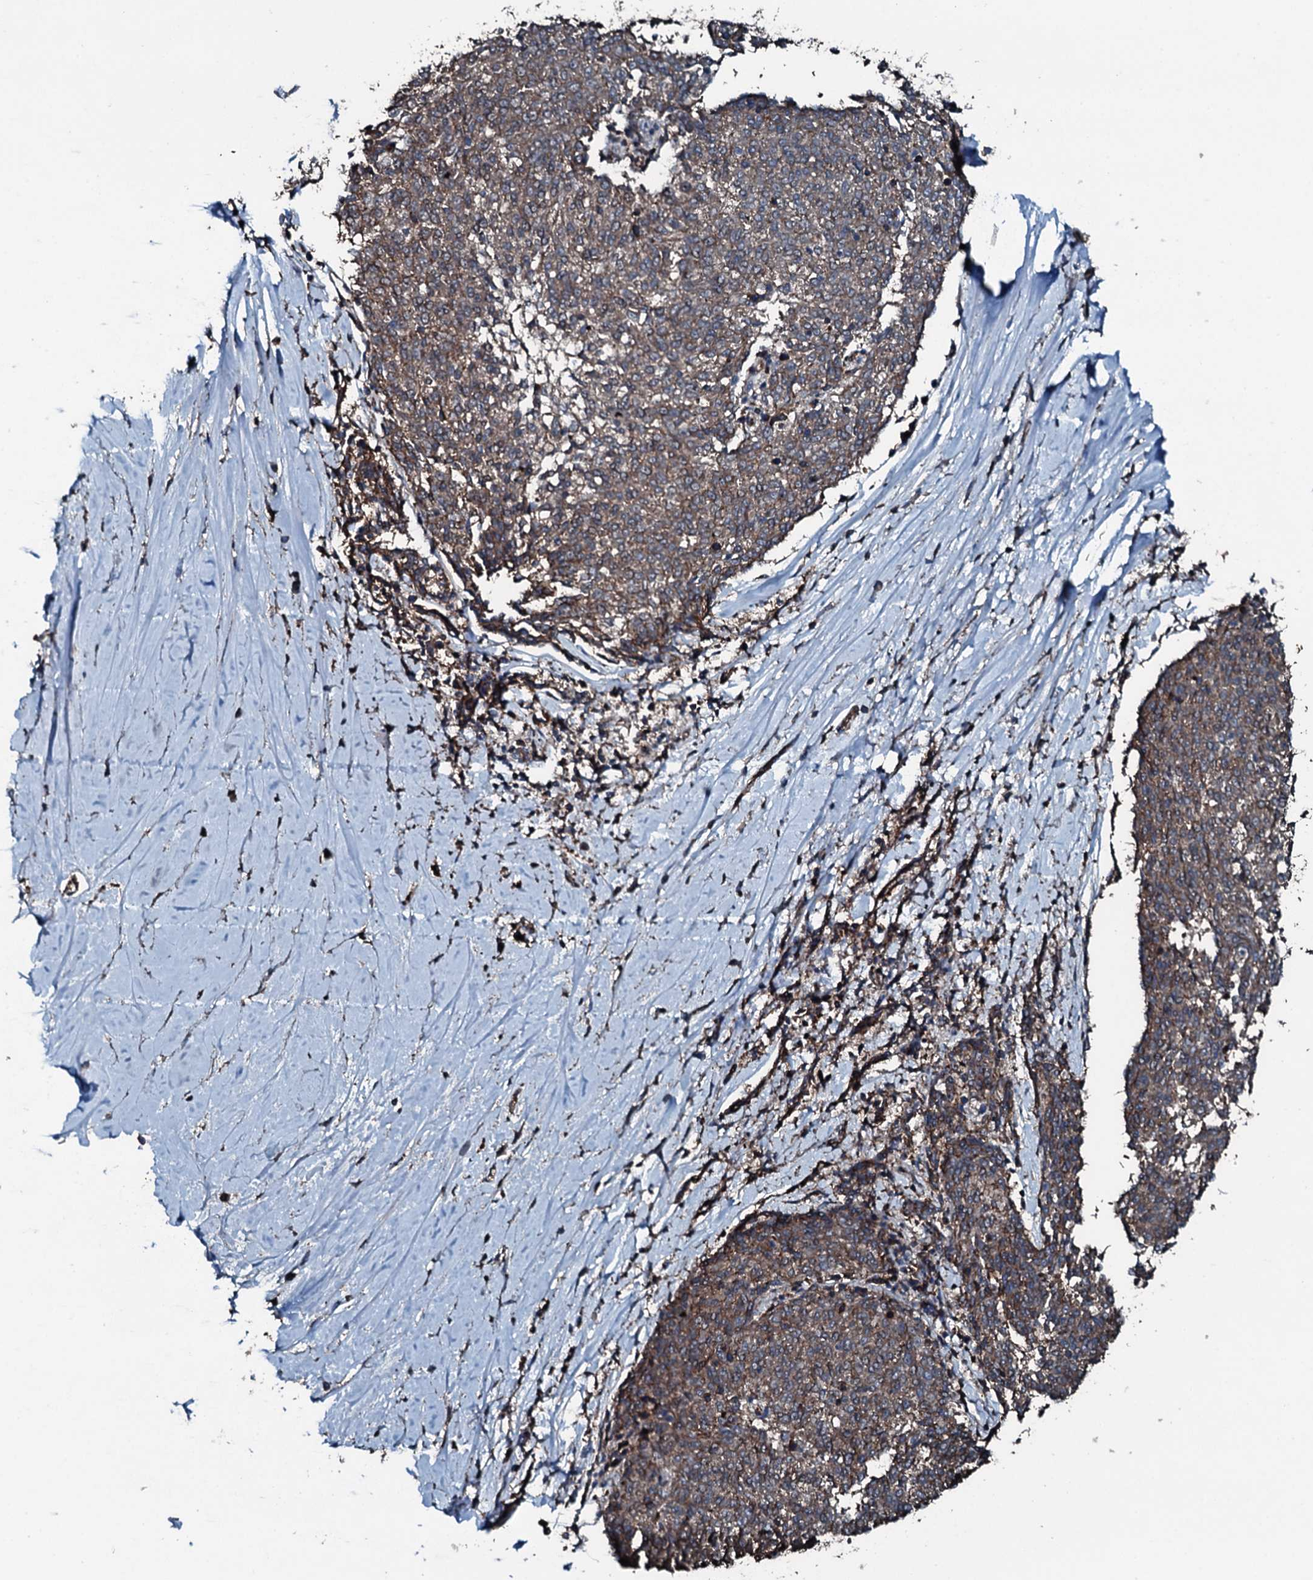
{"staining": {"intensity": "weak", "quantity": ">75%", "location": "cytoplasmic/membranous"}, "tissue": "melanoma", "cell_type": "Tumor cells", "image_type": "cancer", "snomed": [{"axis": "morphology", "description": "Malignant melanoma, NOS"}, {"axis": "topography", "description": "Skin"}], "caption": "Malignant melanoma tissue demonstrates weak cytoplasmic/membranous expression in approximately >75% of tumor cells, visualized by immunohistochemistry.", "gene": "SLC25A38", "patient": {"sex": "female", "age": 72}}